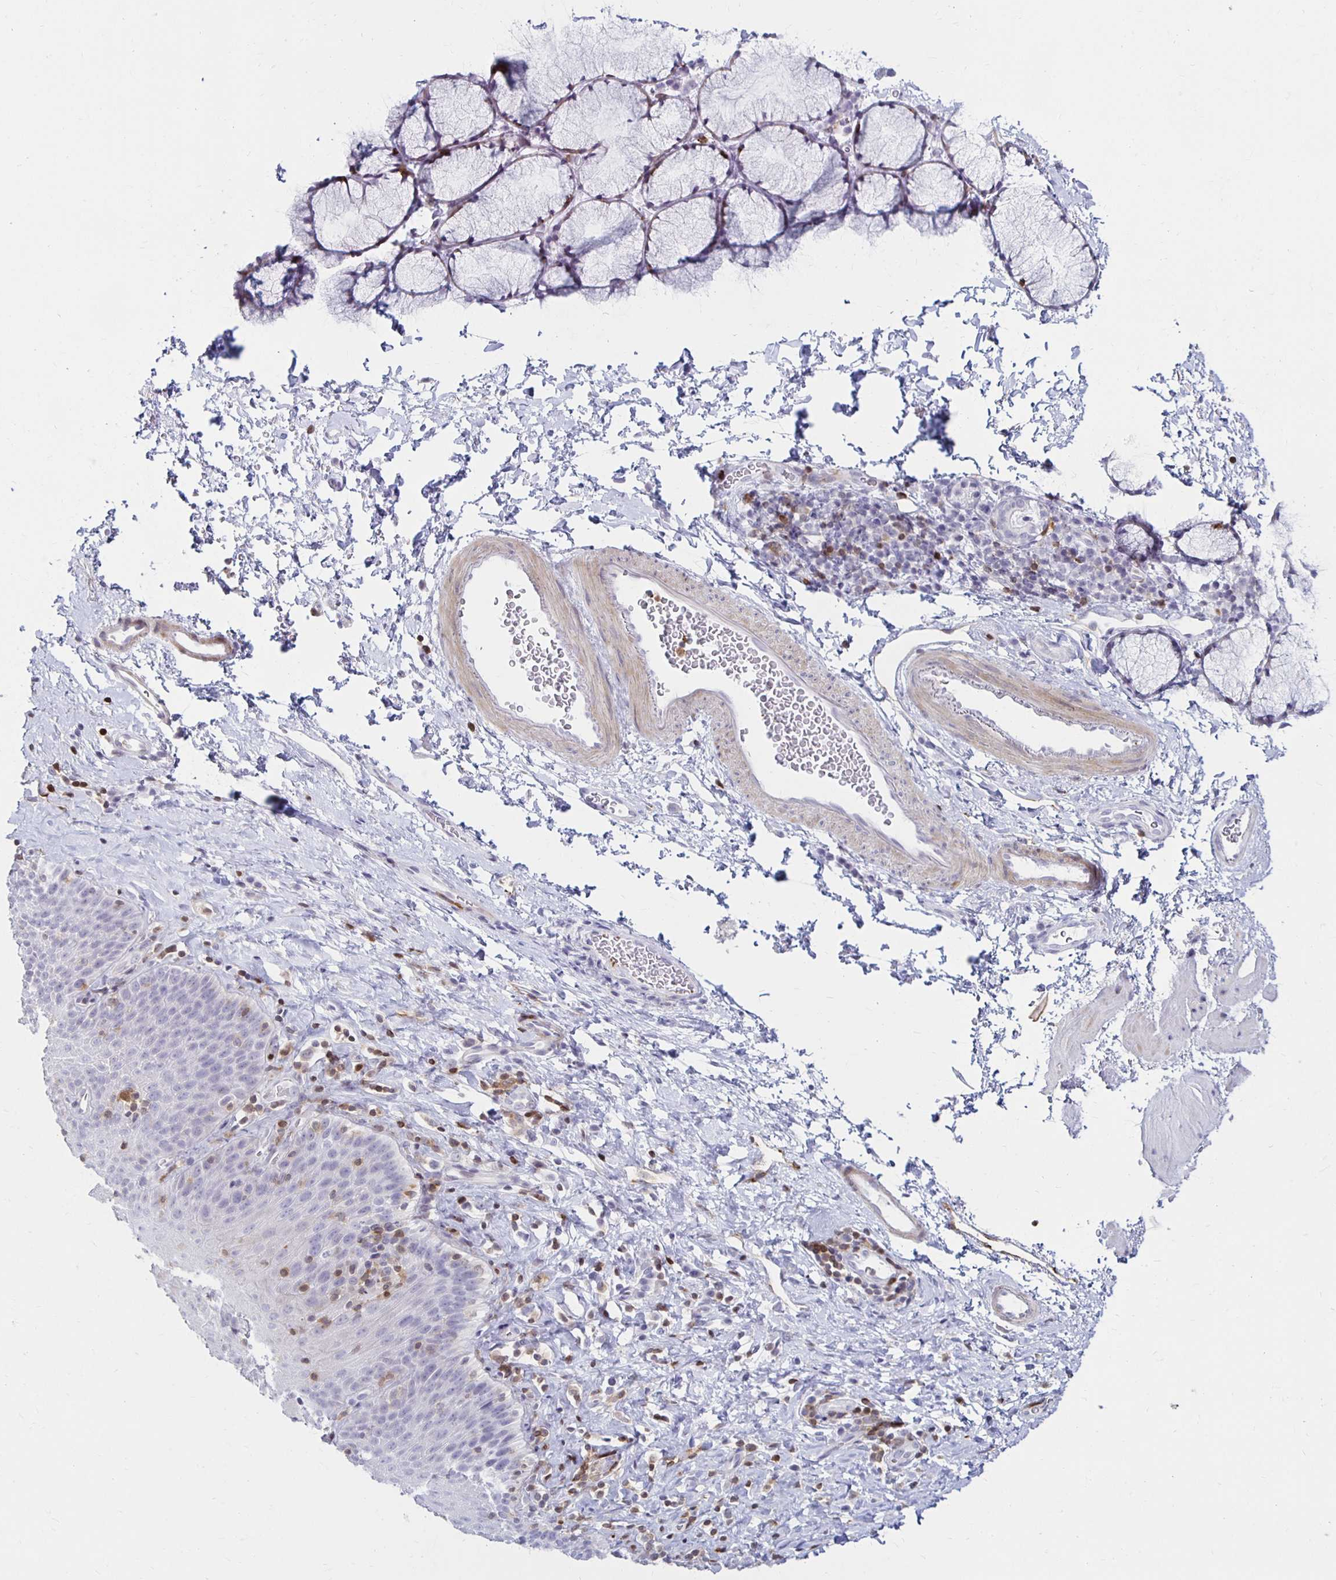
{"staining": {"intensity": "moderate", "quantity": "<25%", "location": "cytoplasmic/membranous"}, "tissue": "esophagus", "cell_type": "Squamous epithelial cells", "image_type": "normal", "snomed": [{"axis": "morphology", "description": "Normal tissue, NOS"}, {"axis": "topography", "description": "Esophagus"}], "caption": "This image shows IHC staining of benign esophagus, with low moderate cytoplasmic/membranous staining in about <25% of squamous epithelial cells.", "gene": "CCL21", "patient": {"sex": "female", "age": 61}}